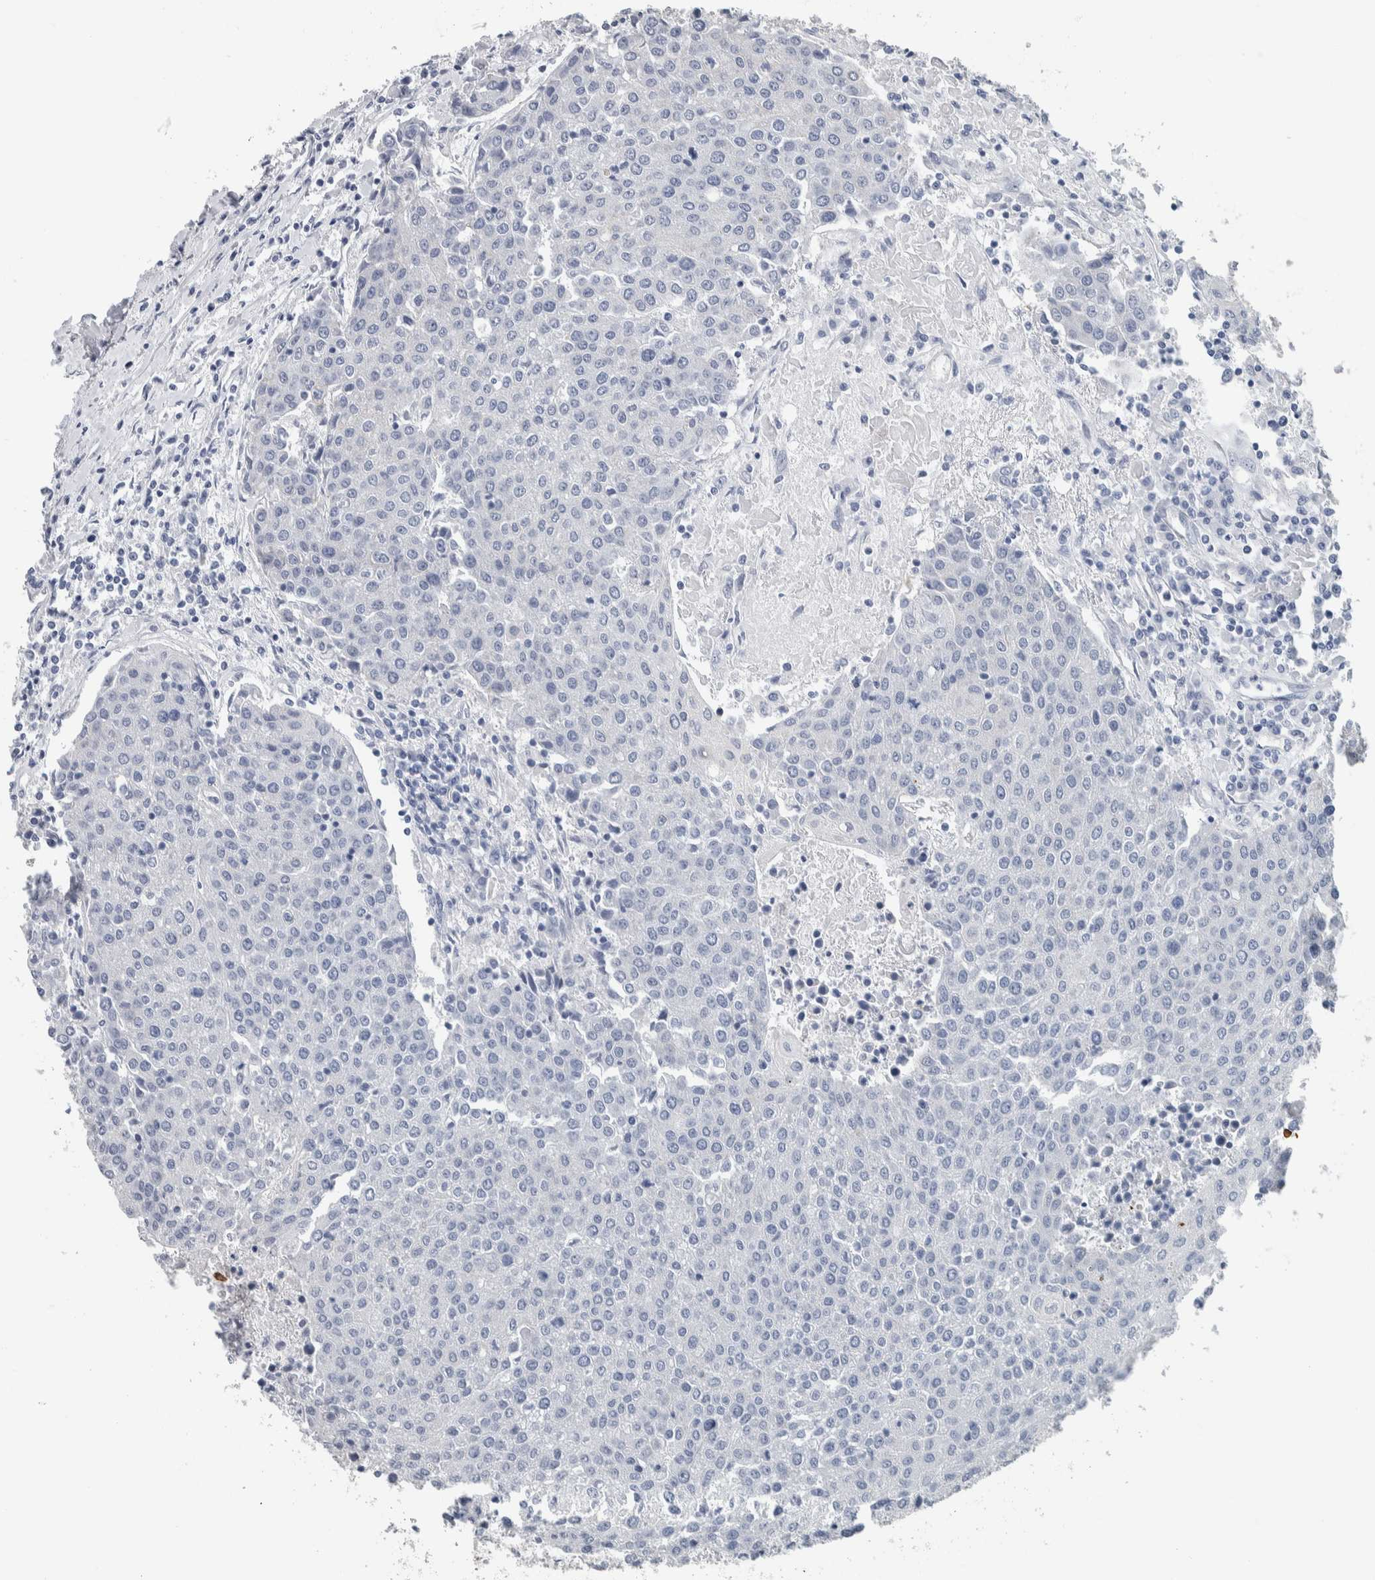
{"staining": {"intensity": "negative", "quantity": "none", "location": "none"}, "tissue": "urothelial cancer", "cell_type": "Tumor cells", "image_type": "cancer", "snomed": [{"axis": "morphology", "description": "Urothelial carcinoma, High grade"}, {"axis": "topography", "description": "Urinary bladder"}], "caption": "Immunohistochemistry (IHC) photomicrograph of neoplastic tissue: human high-grade urothelial carcinoma stained with DAB exhibits no significant protein positivity in tumor cells.", "gene": "NEFM", "patient": {"sex": "female", "age": 85}}